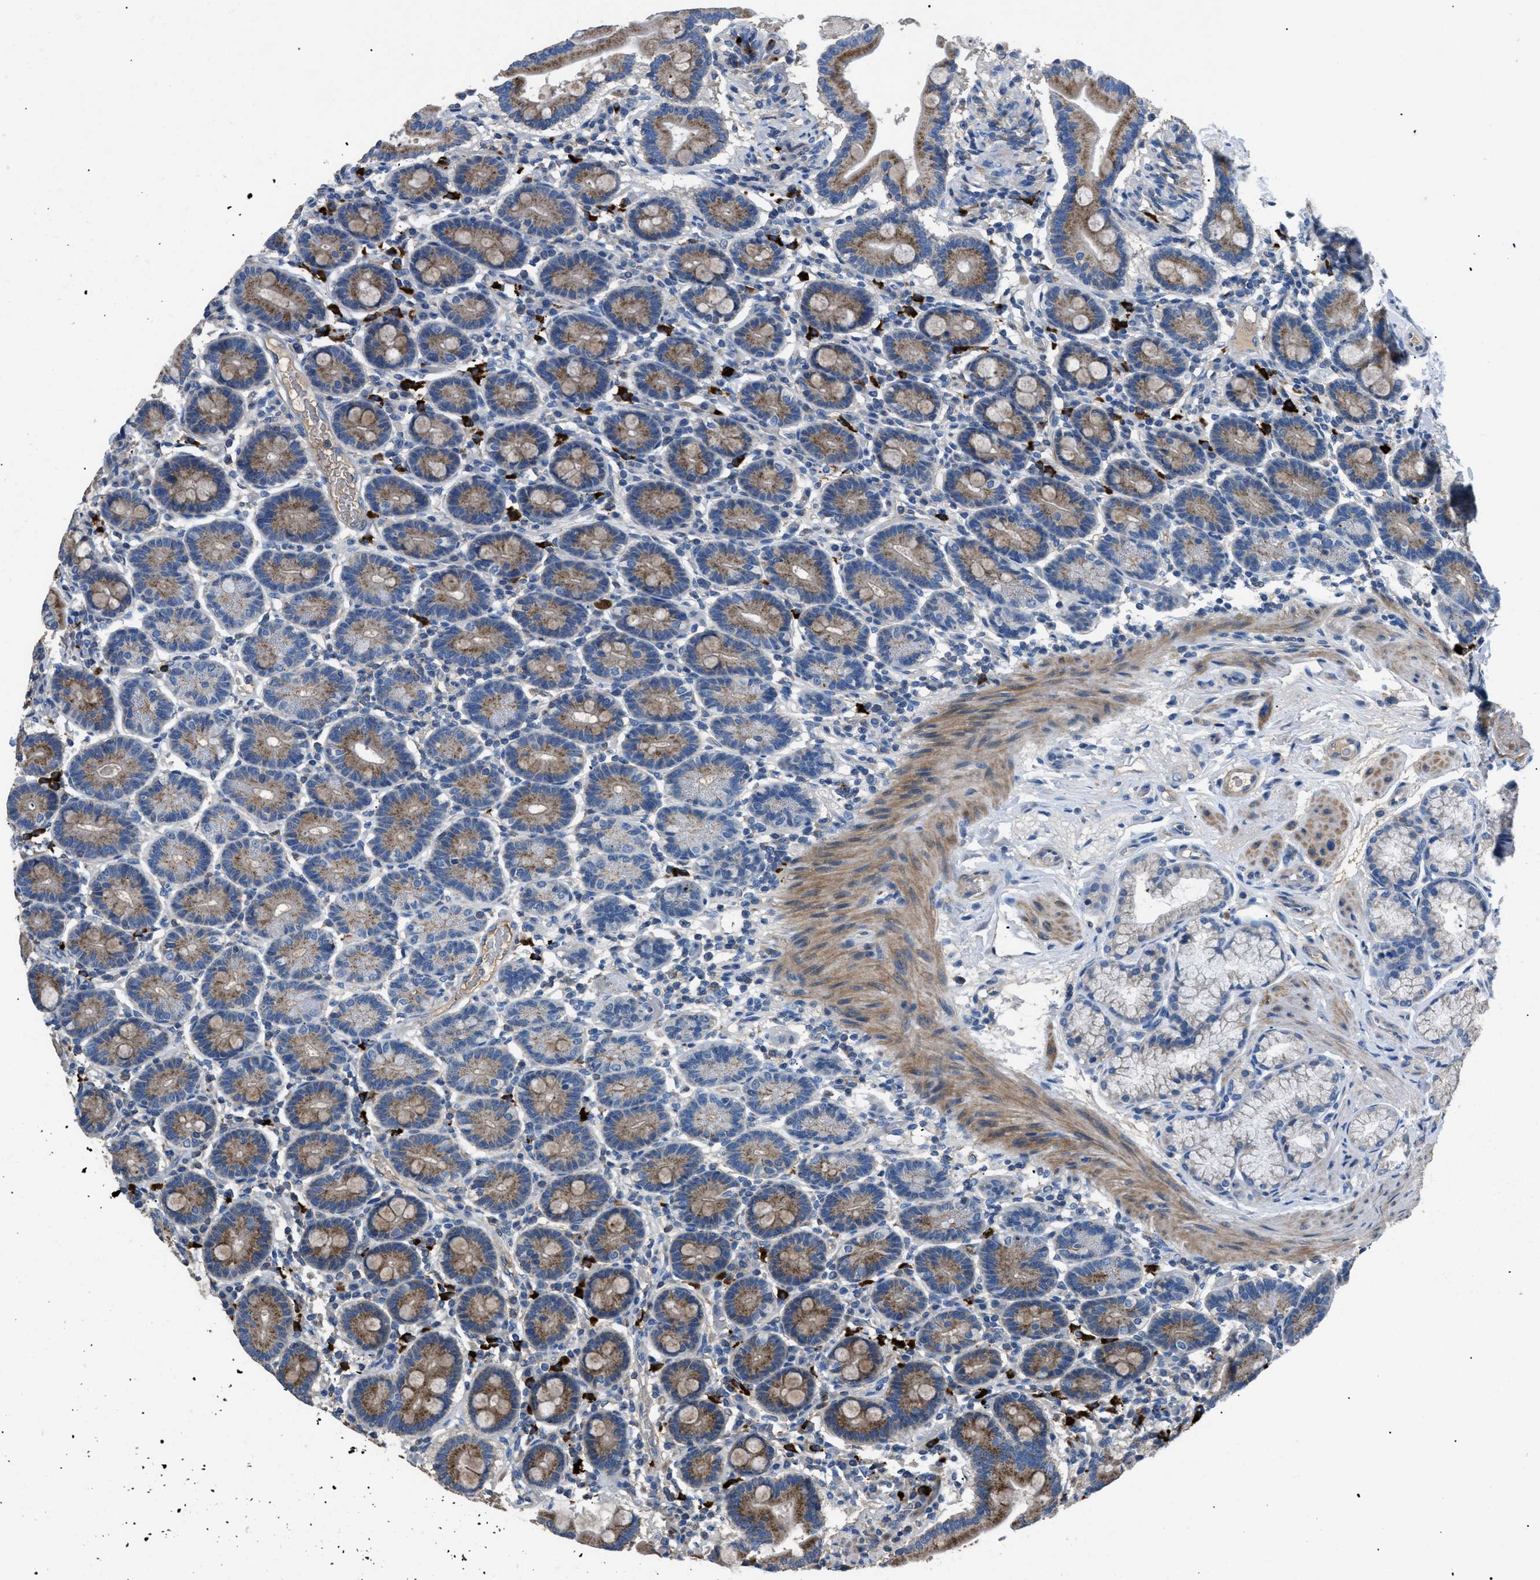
{"staining": {"intensity": "moderate", "quantity": ">75%", "location": "cytoplasmic/membranous"}, "tissue": "duodenum", "cell_type": "Glandular cells", "image_type": "normal", "snomed": [{"axis": "morphology", "description": "Normal tissue, NOS"}, {"axis": "topography", "description": "Duodenum"}], "caption": "Protein expression analysis of normal duodenum shows moderate cytoplasmic/membranous staining in approximately >75% of glandular cells. (brown staining indicates protein expression, while blue staining denotes nuclei).", "gene": "SGCZ", "patient": {"sex": "male", "age": 54}}